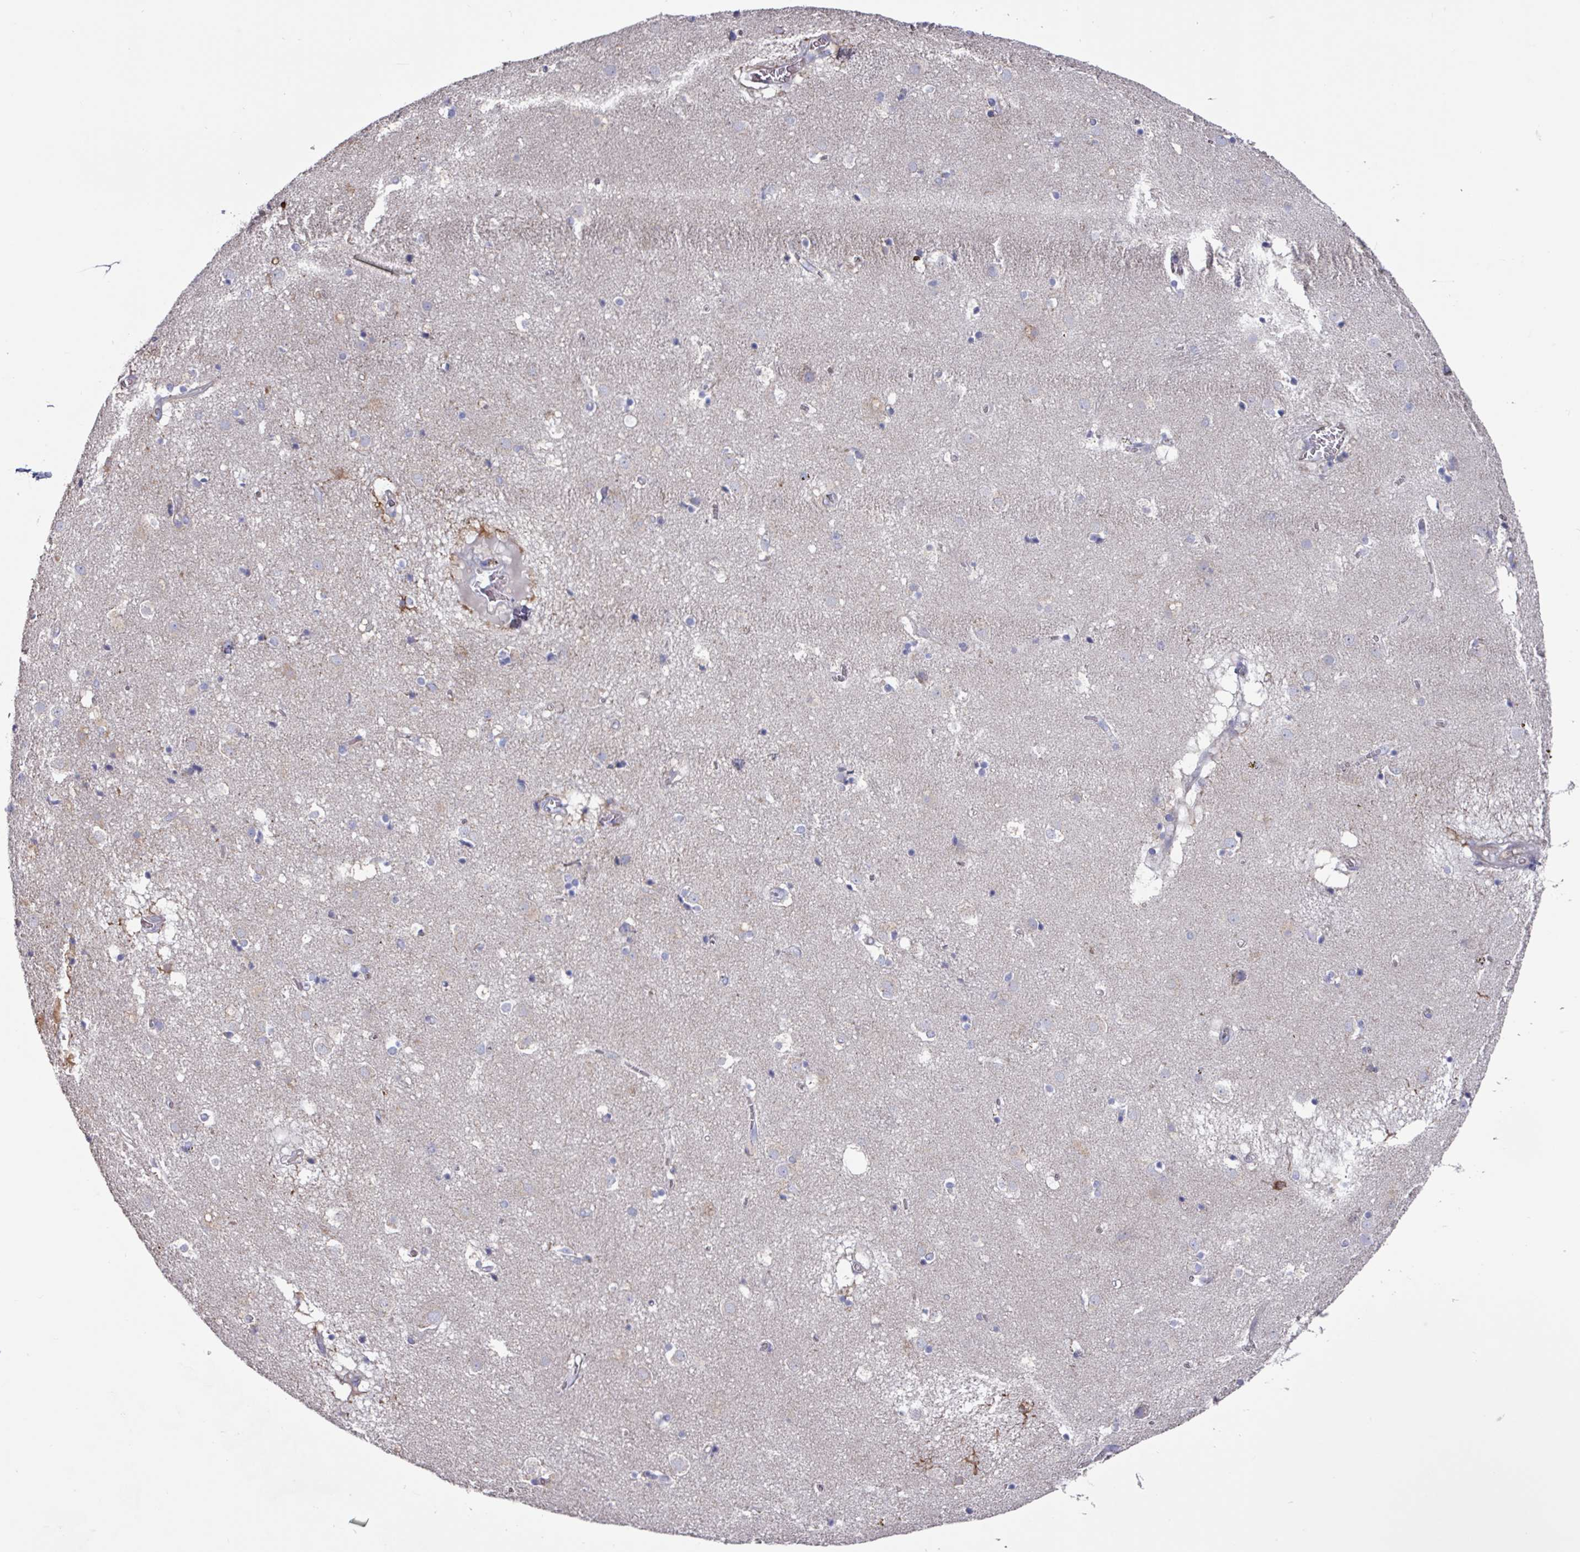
{"staining": {"intensity": "weak", "quantity": "25%-75%", "location": "cytoplasmic/membranous"}, "tissue": "caudate", "cell_type": "Glial cells", "image_type": "normal", "snomed": [{"axis": "morphology", "description": "Normal tissue, NOS"}, {"axis": "topography", "description": "Lateral ventricle wall"}], "caption": "The photomicrograph displays immunohistochemical staining of benign caudate. There is weak cytoplasmic/membranous staining is present in approximately 25%-75% of glial cells. The protein is stained brown, and the nuclei are stained in blue (DAB (3,3'-diaminobenzidine) IHC with brightfield microscopy, high magnification).", "gene": "UQCC2", "patient": {"sex": "male", "age": 70}}